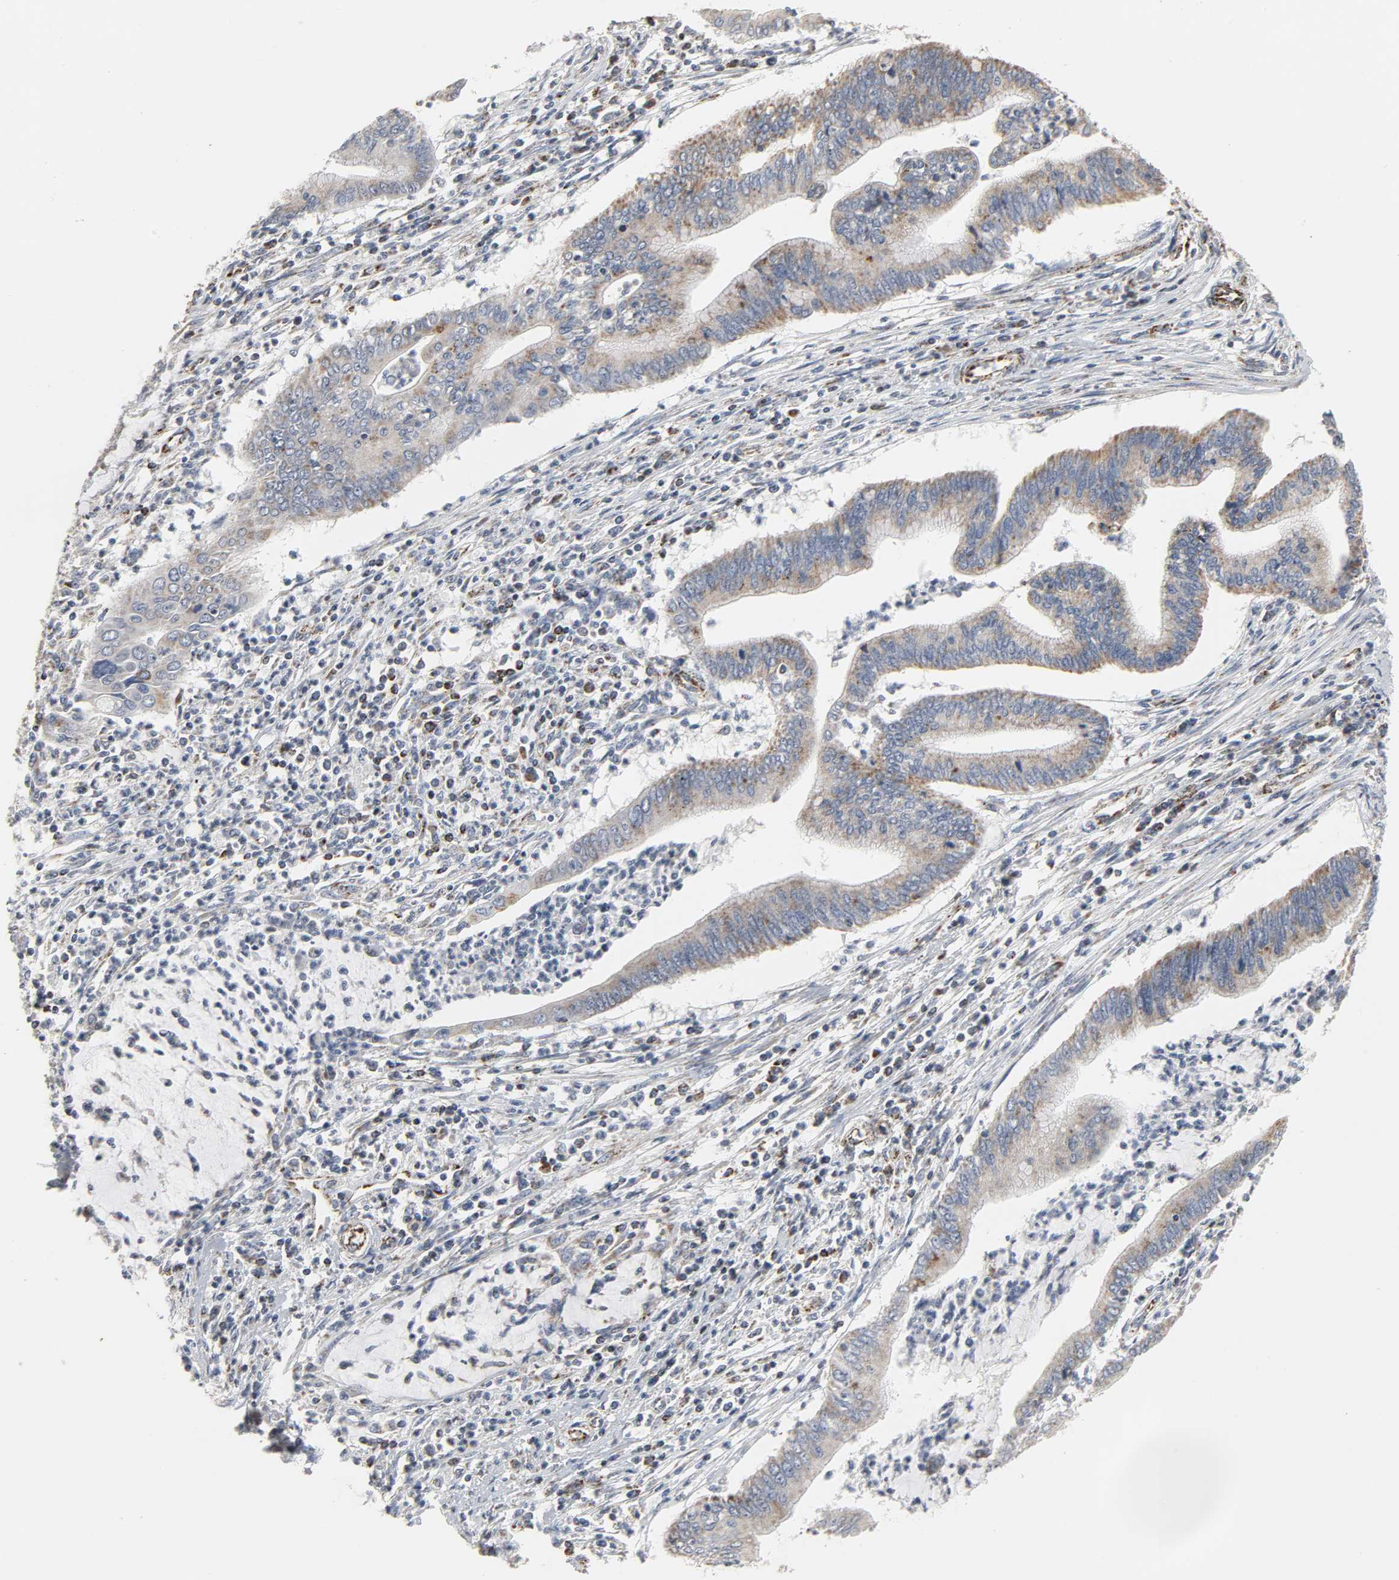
{"staining": {"intensity": "moderate", "quantity": "25%-75%", "location": "cytoplasmic/membranous"}, "tissue": "cervical cancer", "cell_type": "Tumor cells", "image_type": "cancer", "snomed": [{"axis": "morphology", "description": "Adenocarcinoma, NOS"}, {"axis": "topography", "description": "Cervix"}], "caption": "Cervical cancer (adenocarcinoma) stained with DAB (3,3'-diaminobenzidine) immunohistochemistry demonstrates medium levels of moderate cytoplasmic/membranous positivity in about 25%-75% of tumor cells.", "gene": "ACAT1", "patient": {"sex": "female", "age": 36}}